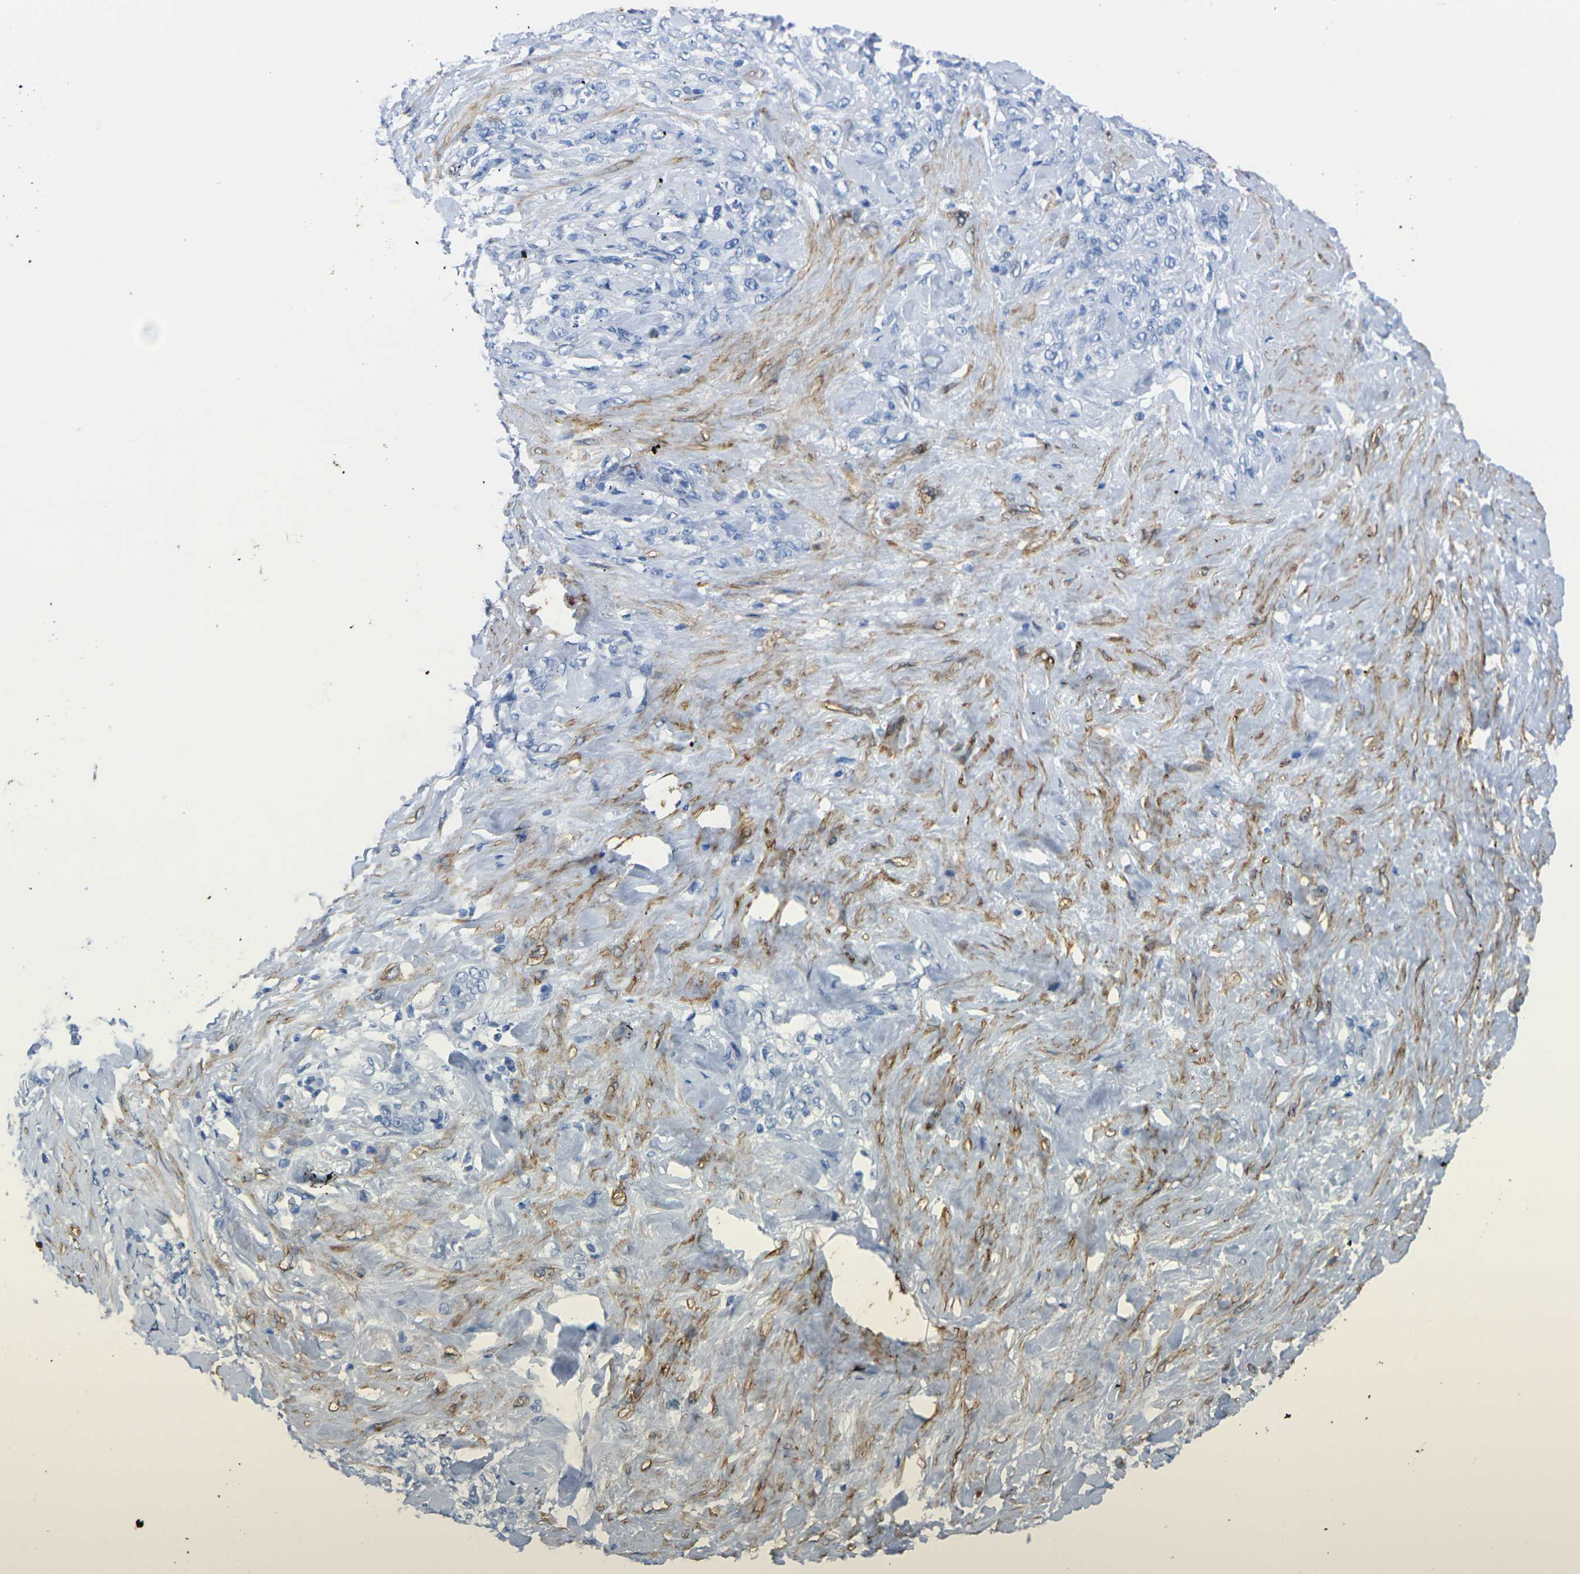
{"staining": {"intensity": "negative", "quantity": "none", "location": "none"}, "tissue": "stomach cancer", "cell_type": "Tumor cells", "image_type": "cancer", "snomed": [{"axis": "morphology", "description": "Adenocarcinoma, NOS"}, {"axis": "topography", "description": "Stomach"}], "caption": "Stomach cancer (adenocarcinoma) was stained to show a protein in brown. There is no significant staining in tumor cells.", "gene": "CNN1", "patient": {"sex": "male", "age": 82}}